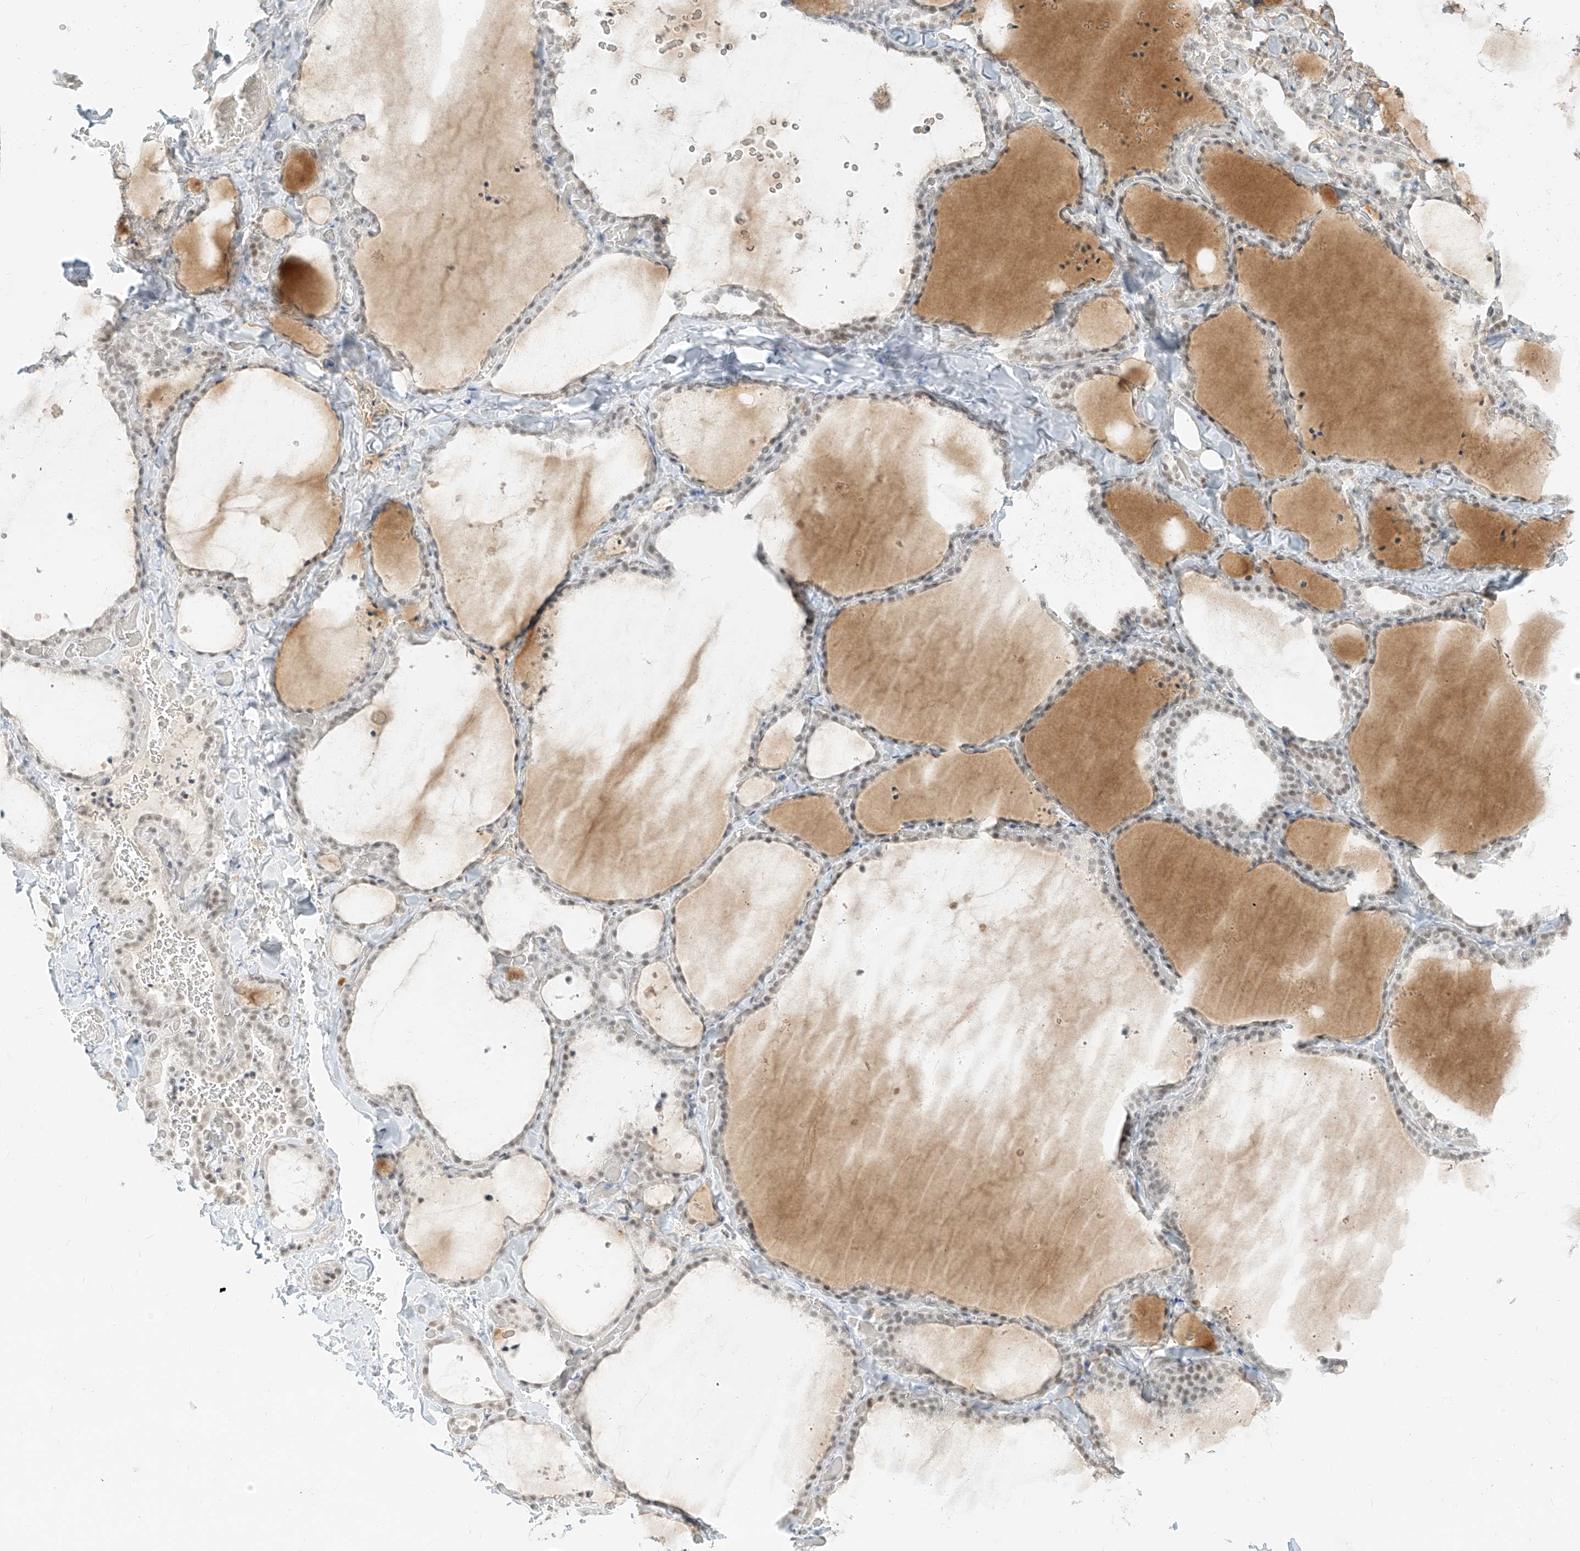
{"staining": {"intensity": "weak", "quantity": "25%-75%", "location": "nuclear"}, "tissue": "thyroid gland", "cell_type": "Glandular cells", "image_type": "normal", "snomed": [{"axis": "morphology", "description": "Normal tissue, NOS"}, {"axis": "topography", "description": "Thyroid gland"}], "caption": "Protein staining of benign thyroid gland reveals weak nuclear staining in about 25%-75% of glandular cells.", "gene": "SUPT5H", "patient": {"sex": "female", "age": 22}}